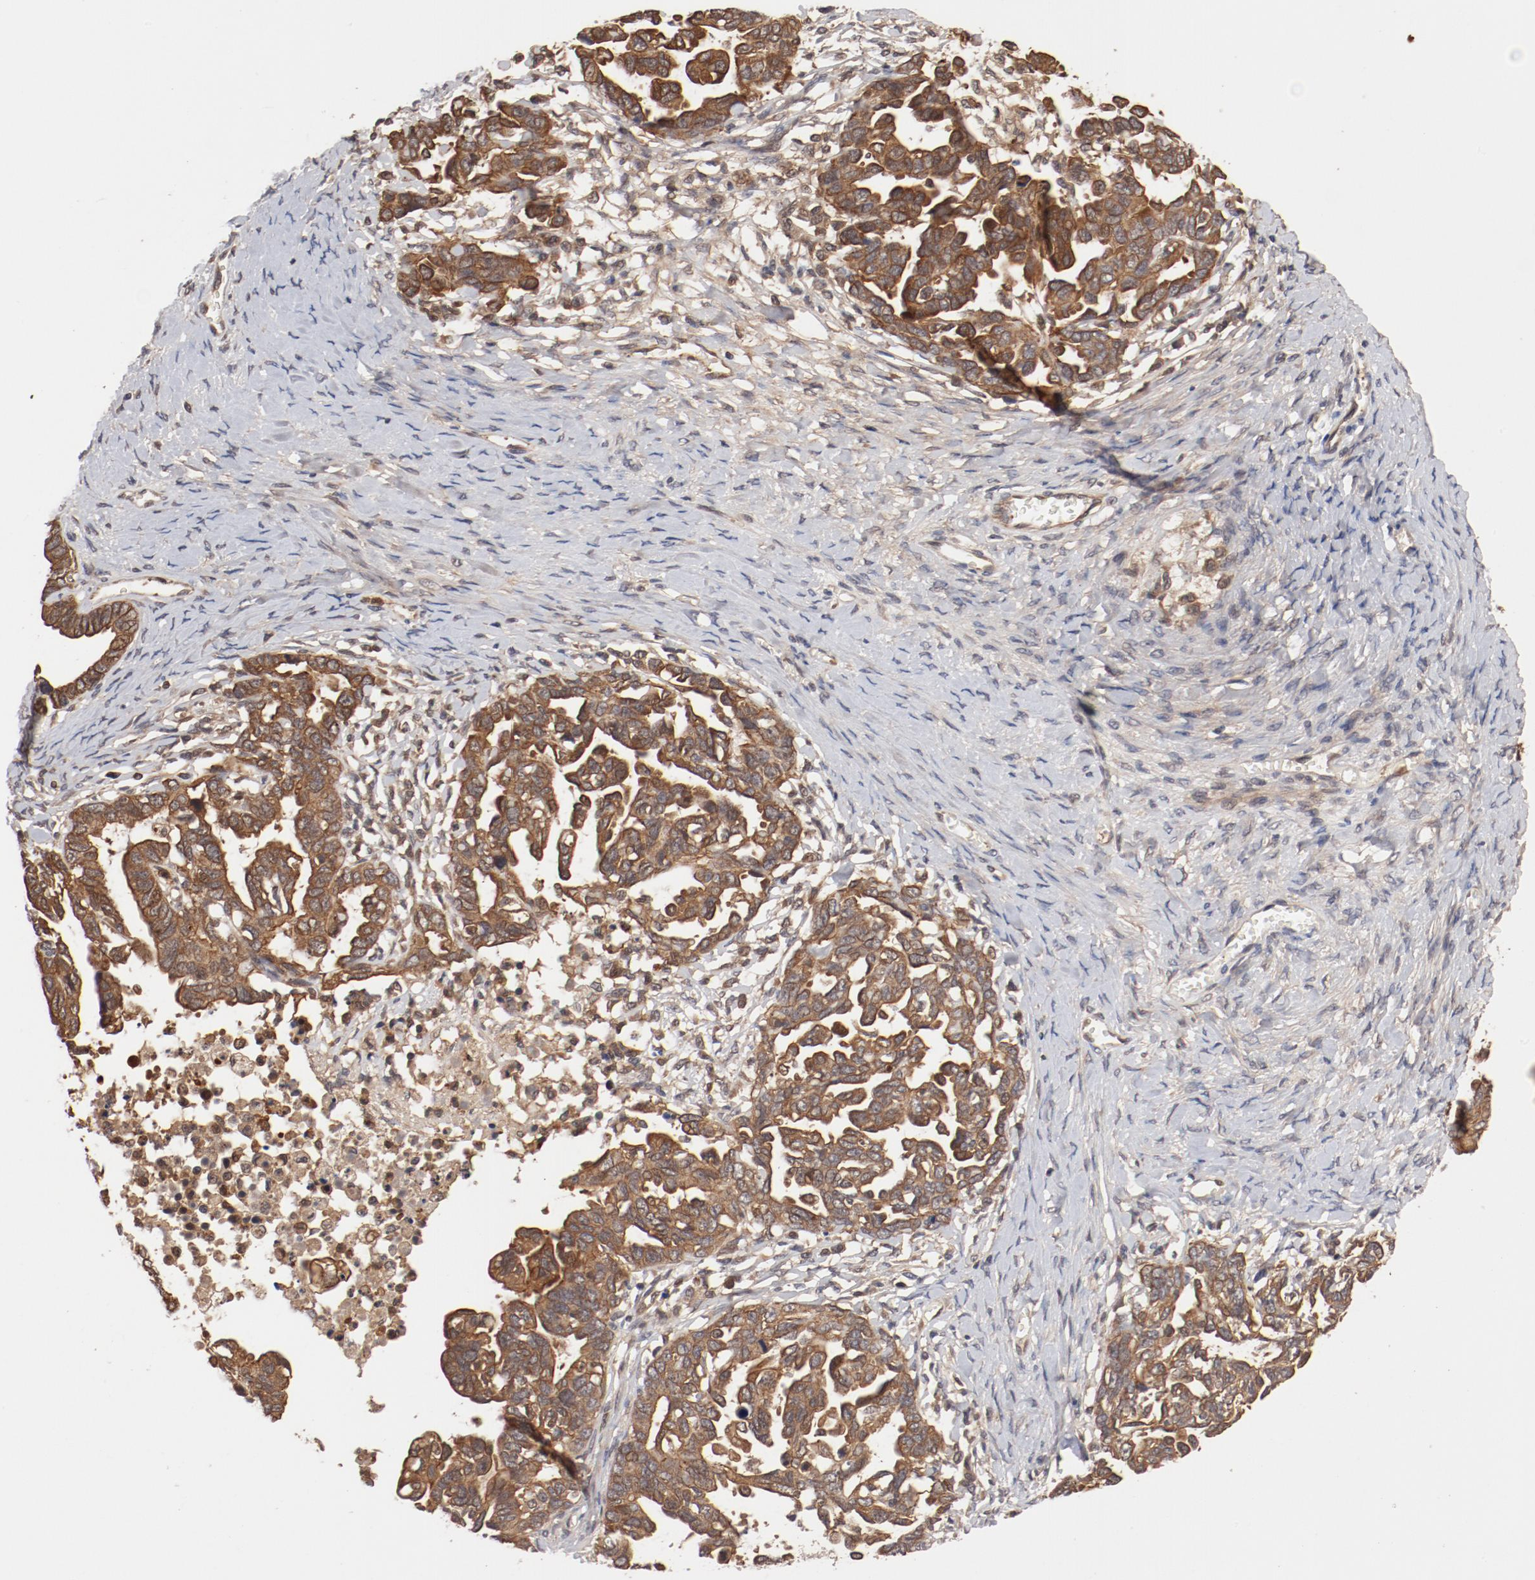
{"staining": {"intensity": "moderate", "quantity": ">75%", "location": "cytoplasmic/membranous"}, "tissue": "ovarian cancer", "cell_type": "Tumor cells", "image_type": "cancer", "snomed": [{"axis": "morphology", "description": "Cystadenocarcinoma, serous, NOS"}, {"axis": "topography", "description": "Ovary"}], "caption": "Tumor cells display medium levels of moderate cytoplasmic/membranous staining in approximately >75% of cells in human serous cystadenocarcinoma (ovarian).", "gene": "GUF1", "patient": {"sex": "female", "age": 69}}